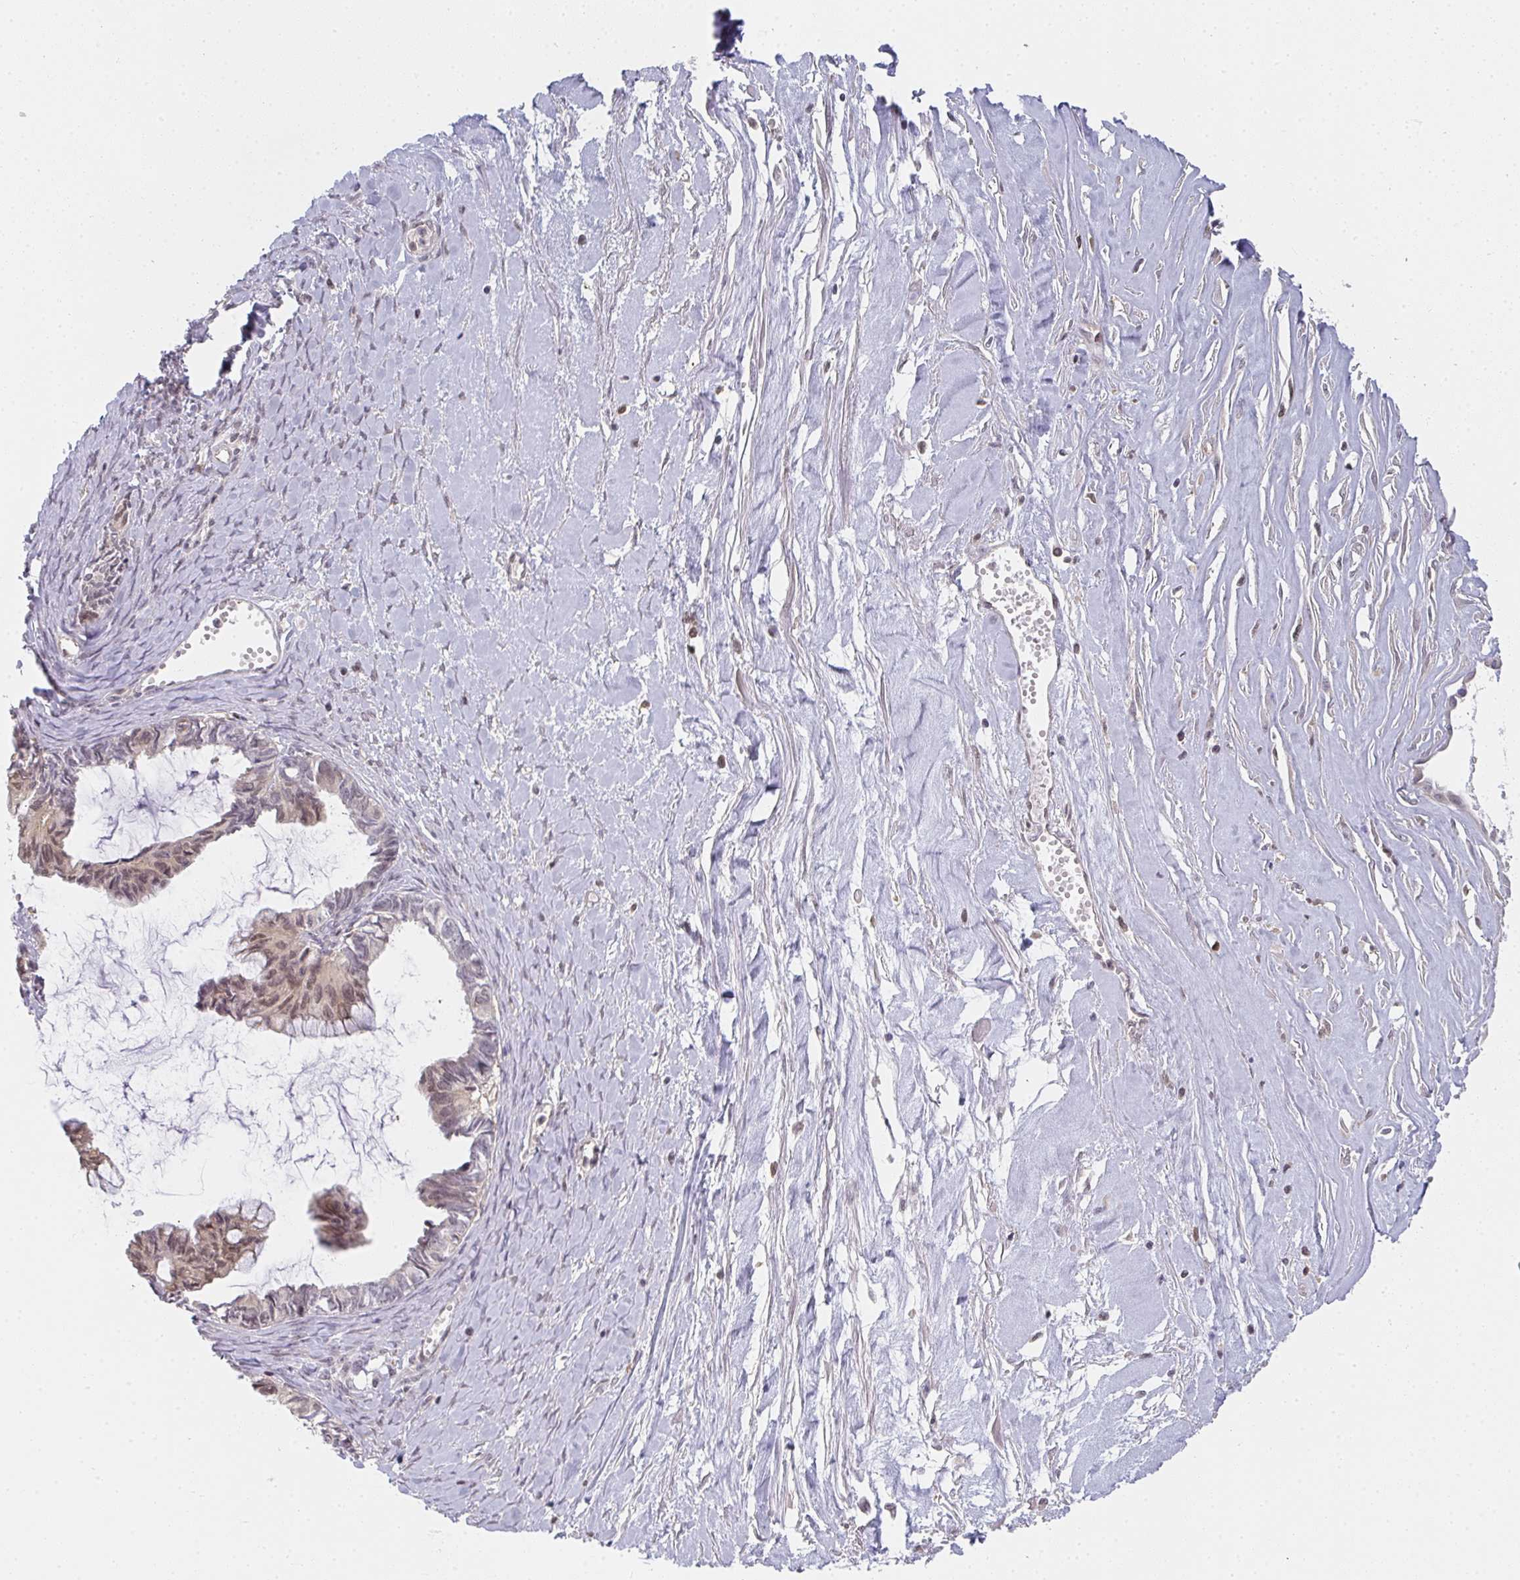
{"staining": {"intensity": "weak", "quantity": "25%-75%", "location": "cytoplasmic/membranous,nuclear"}, "tissue": "ovarian cancer", "cell_type": "Tumor cells", "image_type": "cancer", "snomed": [{"axis": "morphology", "description": "Cystadenocarcinoma, mucinous, NOS"}, {"axis": "topography", "description": "Ovary"}], "caption": "Immunohistochemistry (IHC) (DAB (3,3'-diaminobenzidine)) staining of ovarian mucinous cystadenocarcinoma exhibits weak cytoplasmic/membranous and nuclear protein positivity in about 25%-75% of tumor cells.", "gene": "GSDMB", "patient": {"sex": "female", "age": 61}}